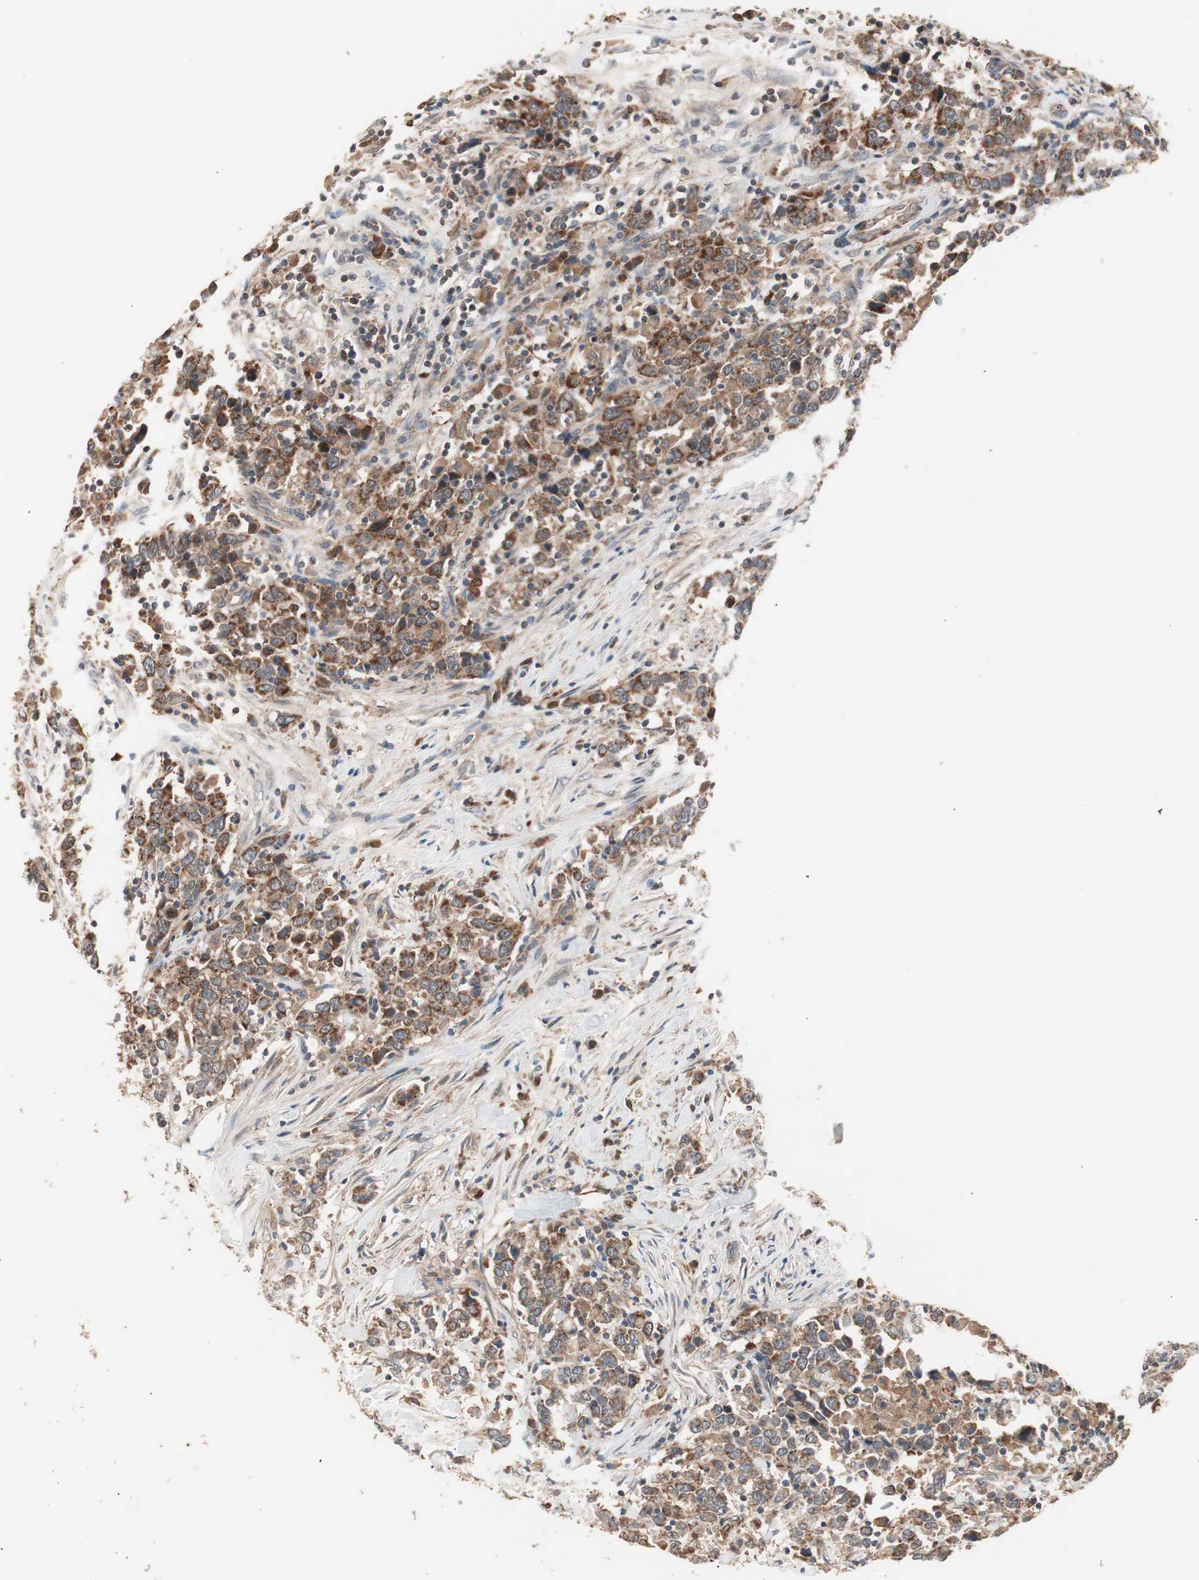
{"staining": {"intensity": "strong", "quantity": ">75%", "location": "cytoplasmic/membranous"}, "tissue": "urothelial cancer", "cell_type": "Tumor cells", "image_type": "cancer", "snomed": [{"axis": "morphology", "description": "Urothelial carcinoma, High grade"}, {"axis": "topography", "description": "Urinary bladder"}], "caption": "Strong cytoplasmic/membranous positivity for a protein is present in approximately >75% of tumor cells of urothelial cancer using immunohistochemistry (IHC).", "gene": "HMBS", "patient": {"sex": "male", "age": 61}}